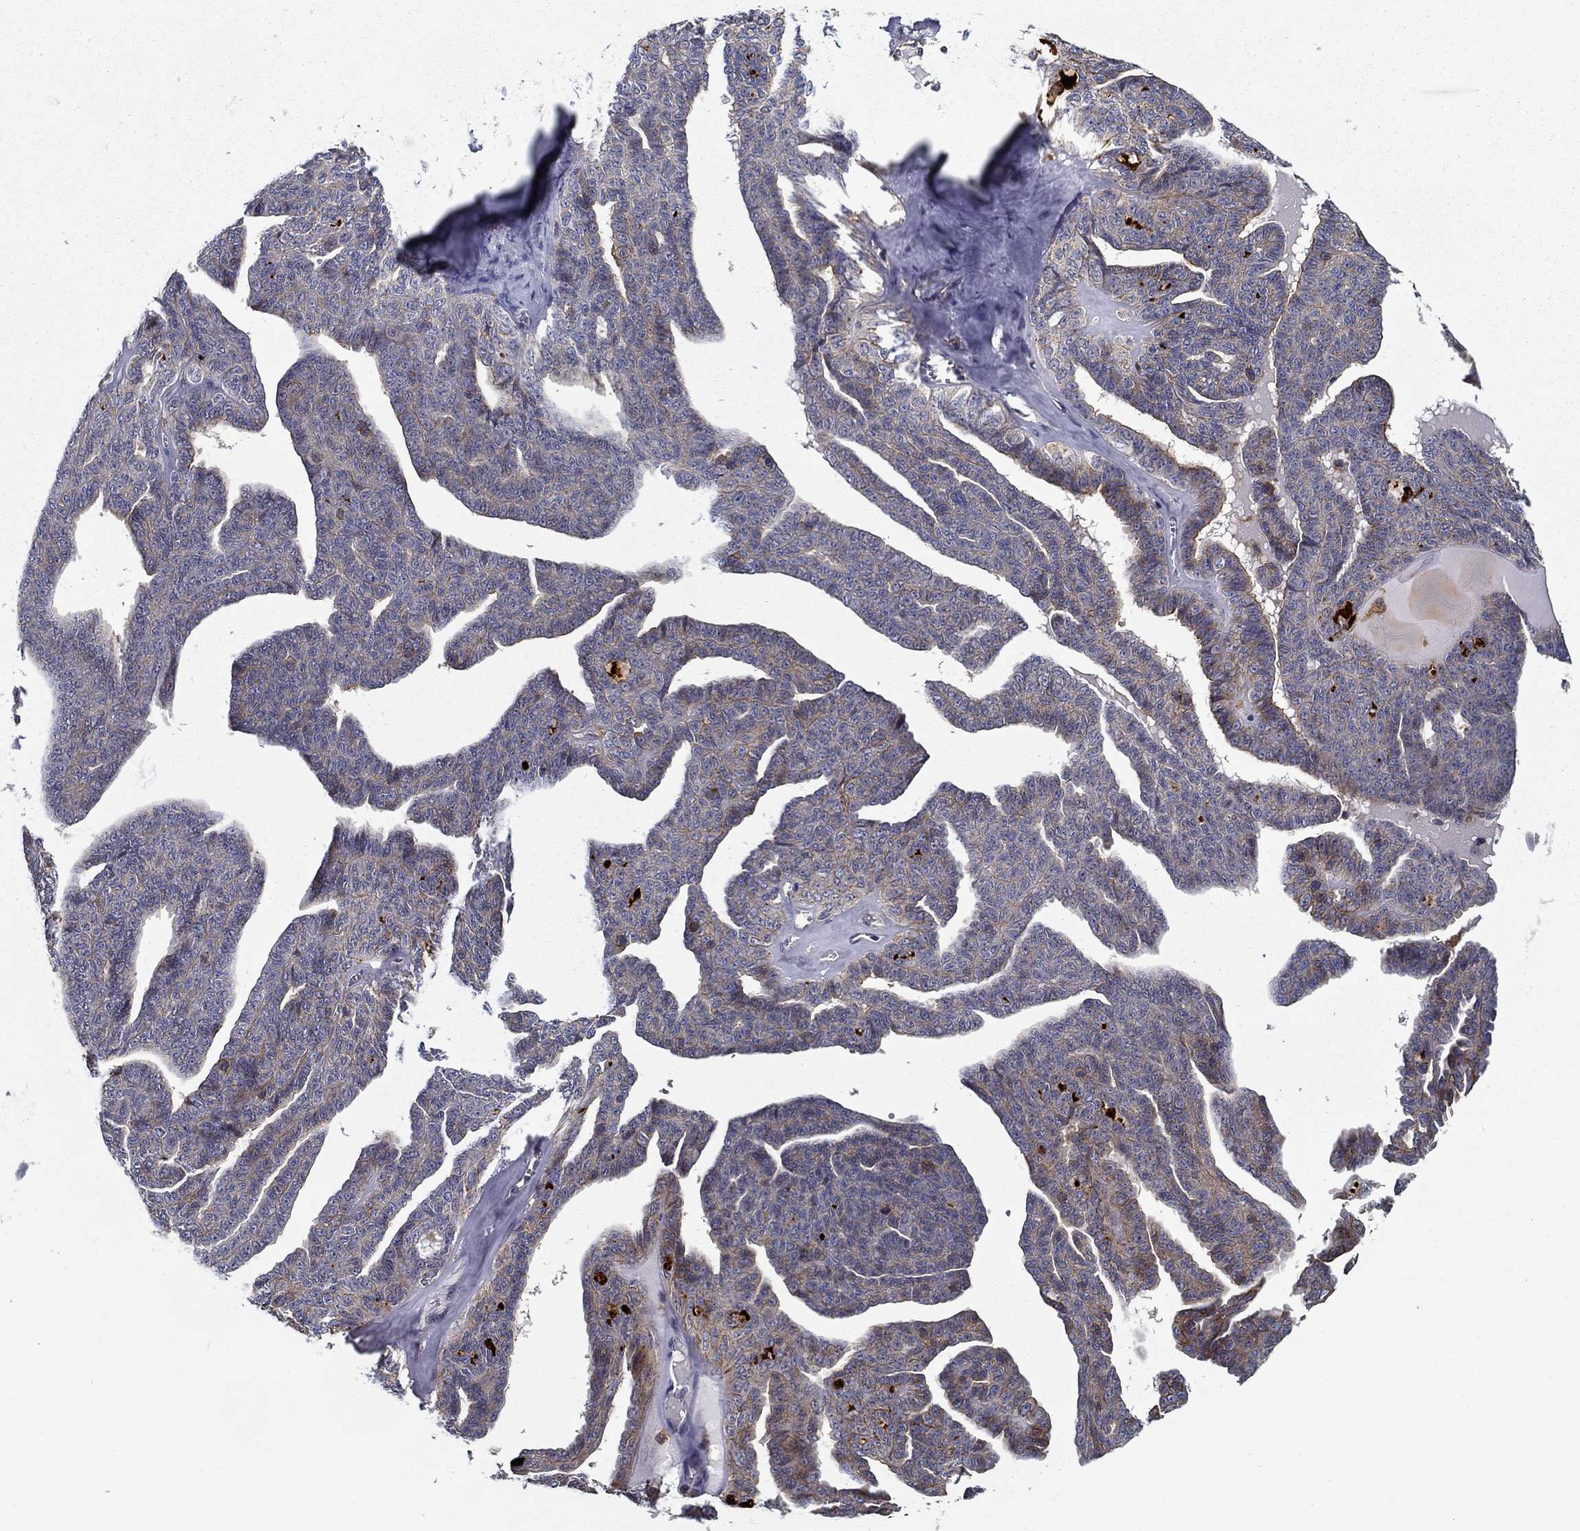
{"staining": {"intensity": "strong", "quantity": "<25%", "location": "cytoplasmic/membranous"}, "tissue": "ovarian cancer", "cell_type": "Tumor cells", "image_type": "cancer", "snomed": [{"axis": "morphology", "description": "Cystadenocarcinoma, serous, NOS"}, {"axis": "topography", "description": "Ovary"}], "caption": "The micrograph reveals staining of ovarian cancer, revealing strong cytoplasmic/membranous protein positivity (brown color) within tumor cells.", "gene": "ALDH4A1", "patient": {"sex": "female", "age": 71}}